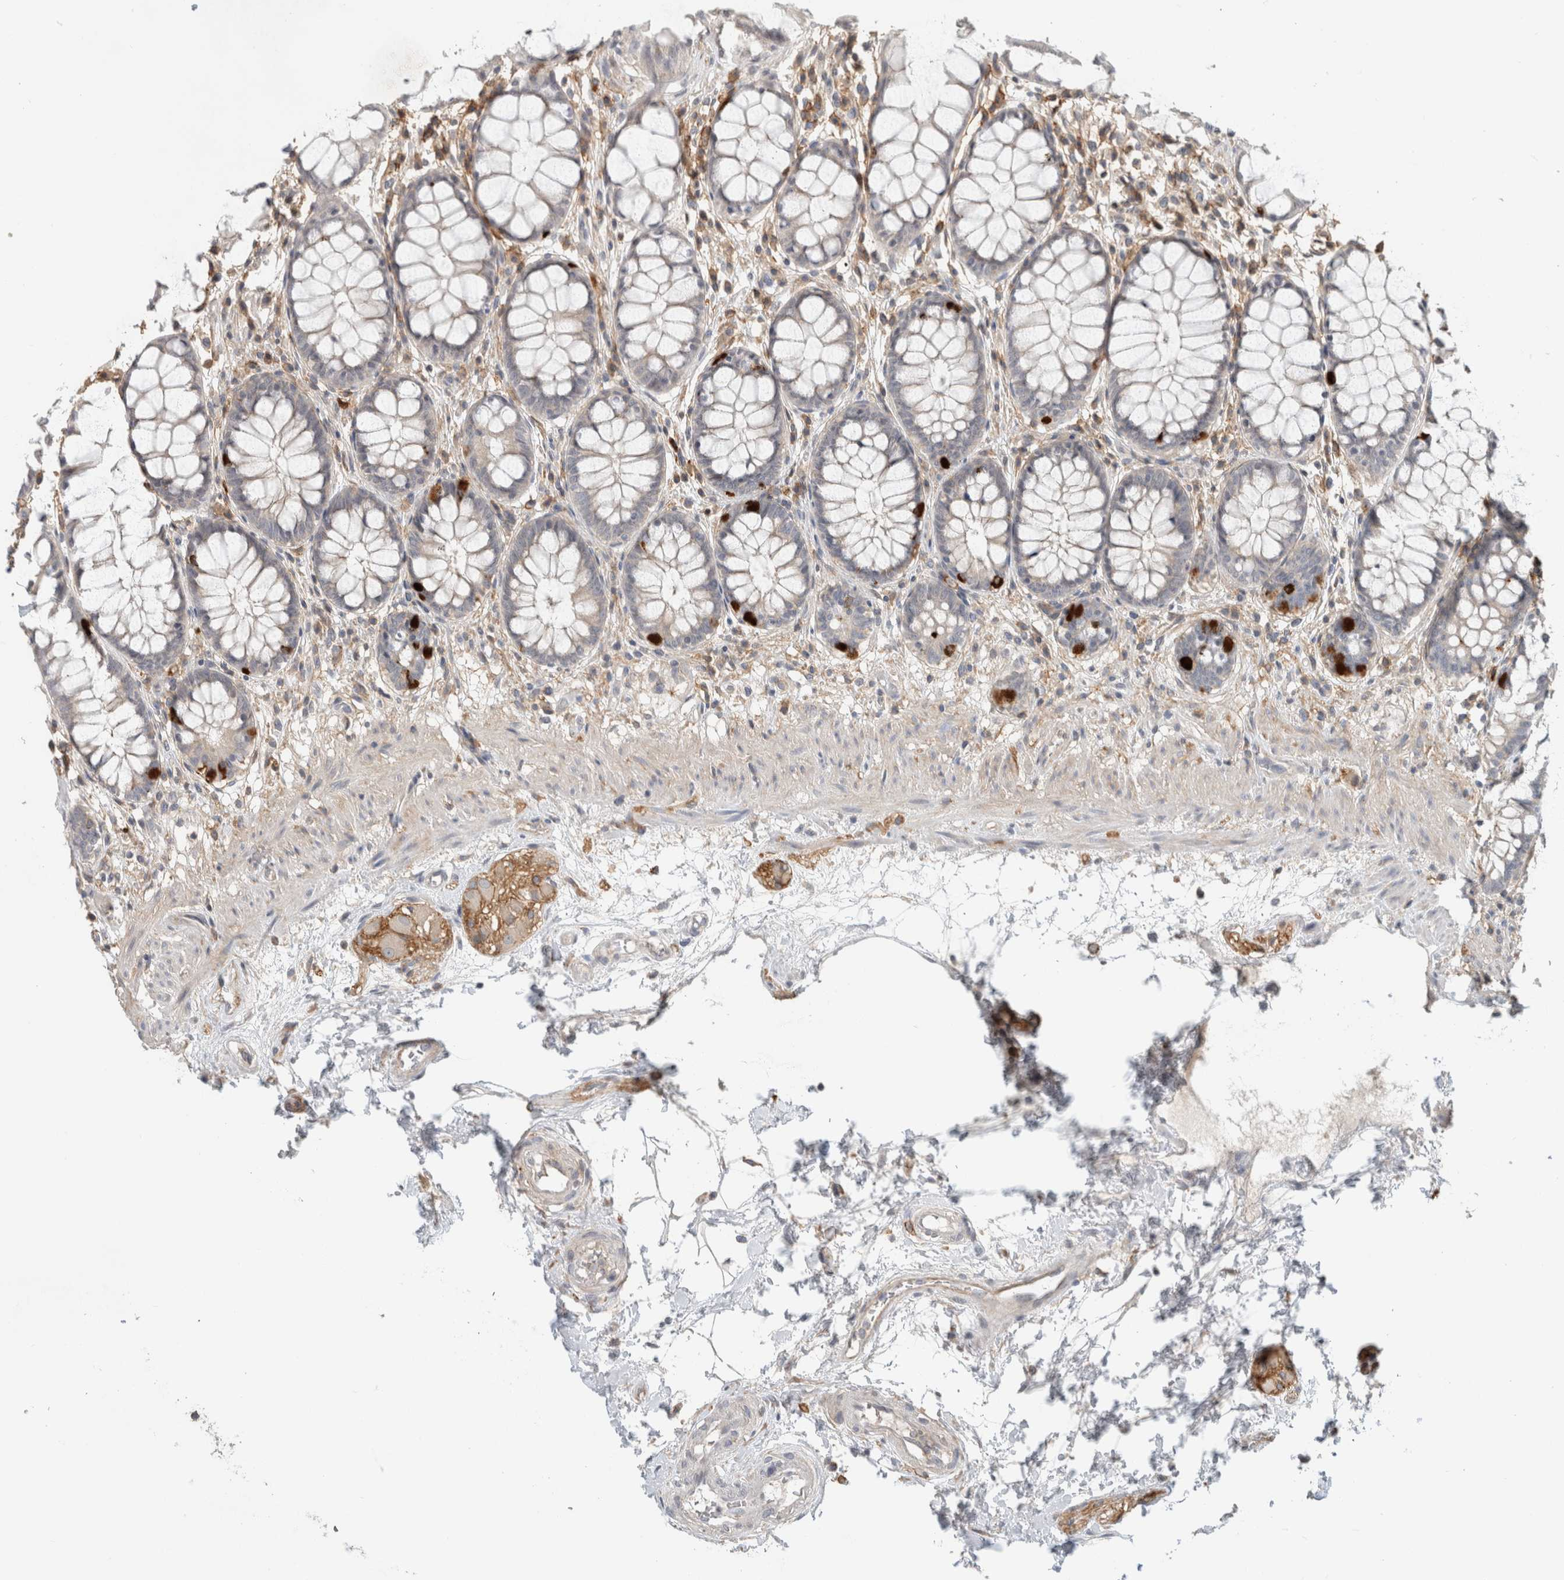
{"staining": {"intensity": "strong", "quantity": "<25%", "location": "cytoplasmic/membranous"}, "tissue": "rectum", "cell_type": "Glandular cells", "image_type": "normal", "snomed": [{"axis": "morphology", "description": "Normal tissue, NOS"}, {"axis": "topography", "description": "Rectum"}], "caption": "Immunohistochemical staining of benign rectum displays <25% levels of strong cytoplasmic/membranous protein staining in about <25% of glandular cells.", "gene": "ERCC6L2", "patient": {"sex": "male", "age": 64}}